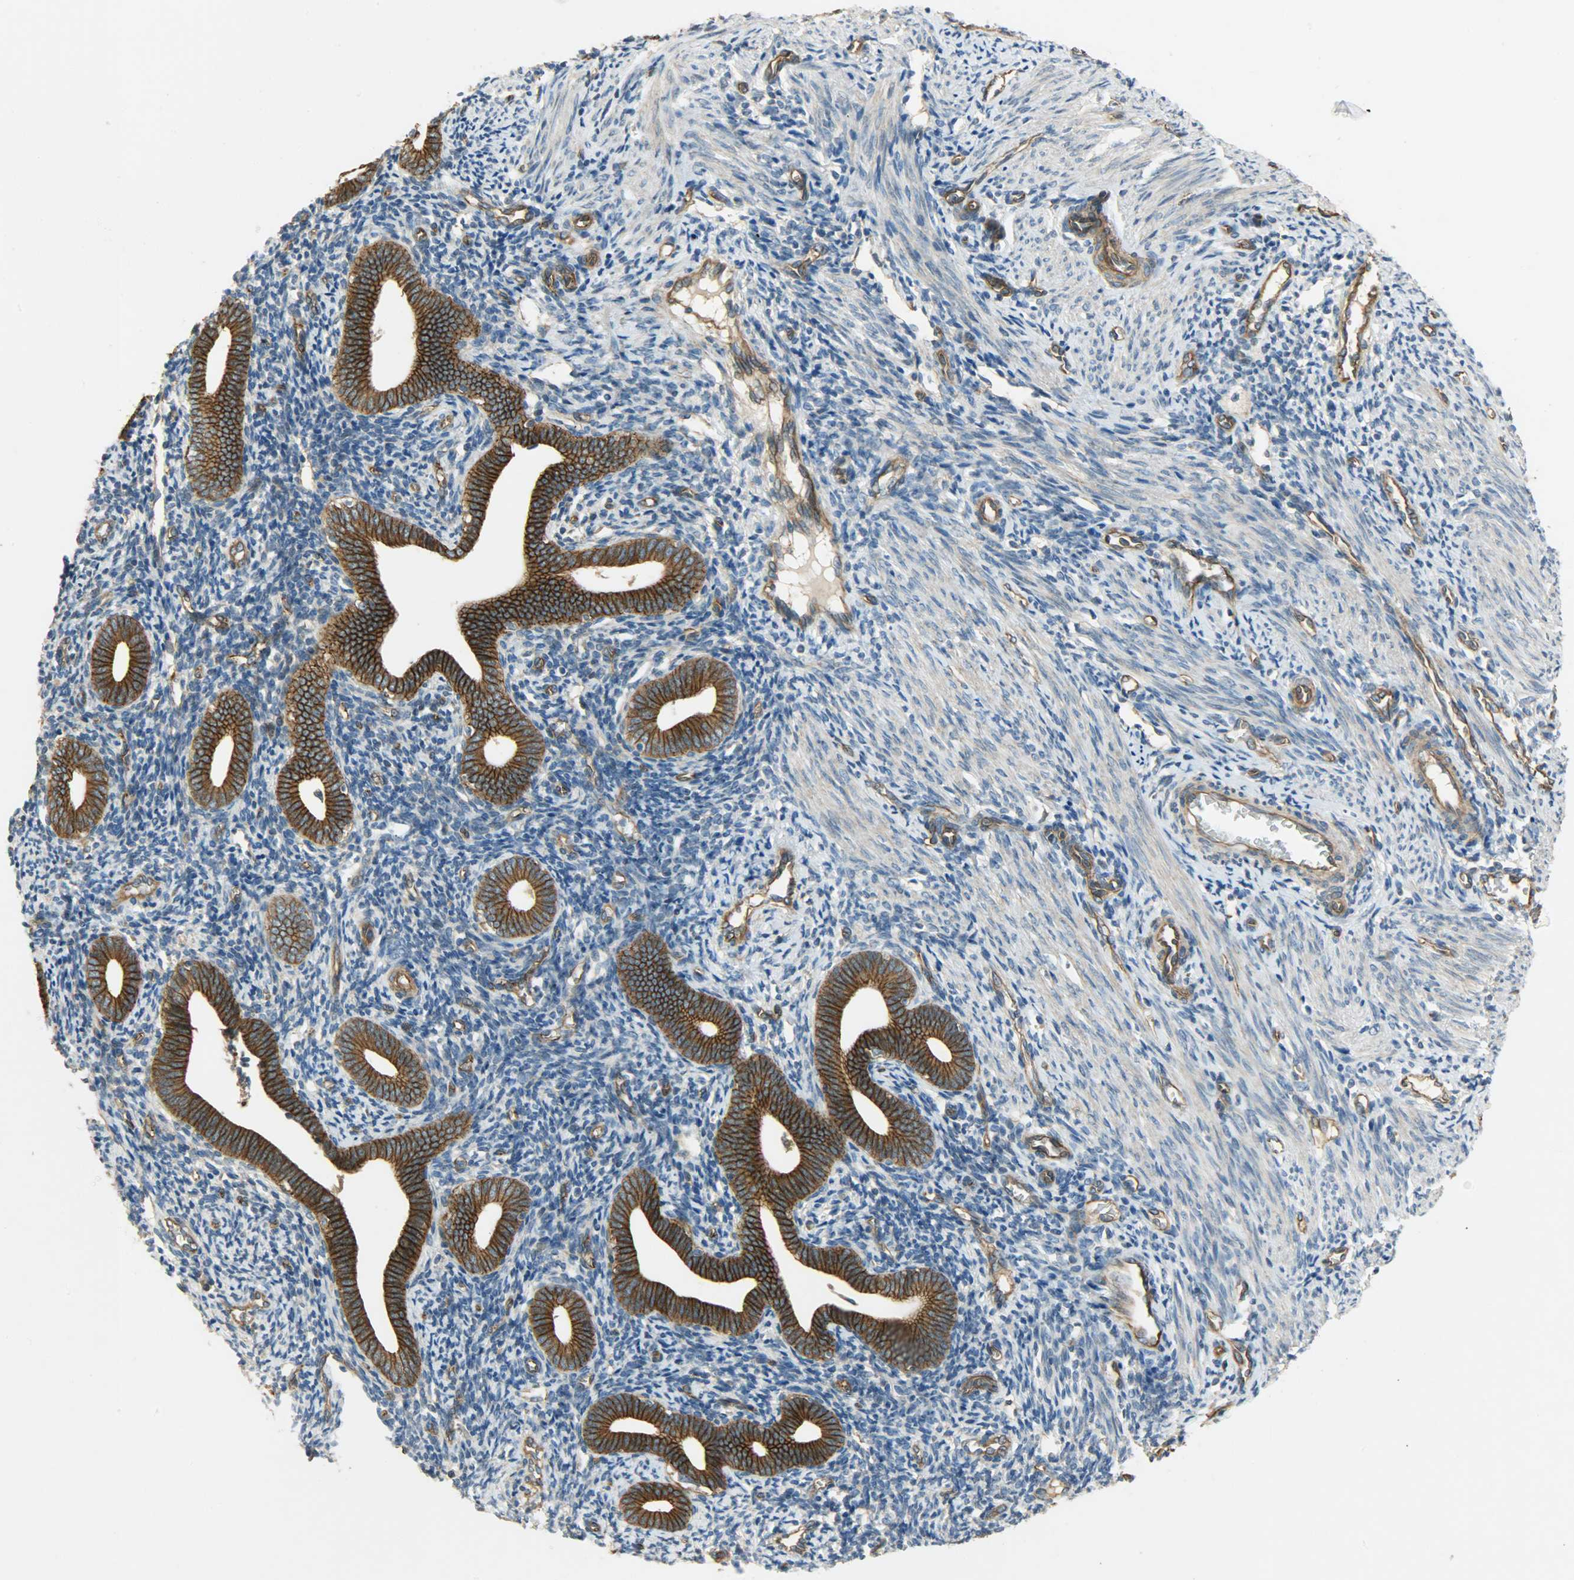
{"staining": {"intensity": "weak", "quantity": "25%-75%", "location": "cytoplasmic/membranous"}, "tissue": "endometrium", "cell_type": "Cells in endometrial stroma", "image_type": "normal", "snomed": [{"axis": "morphology", "description": "Normal tissue, NOS"}, {"axis": "topography", "description": "Uterus"}, {"axis": "topography", "description": "Endometrium"}], "caption": "Immunohistochemistry (IHC) image of benign human endometrium stained for a protein (brown), which displays low levels of weak cytoplasmic/membranous expression in approximately 25%-75% of cells in endometrial stroma.", "gene": "KIAA1217", "patient": {"sex": "female", "age": 33}}